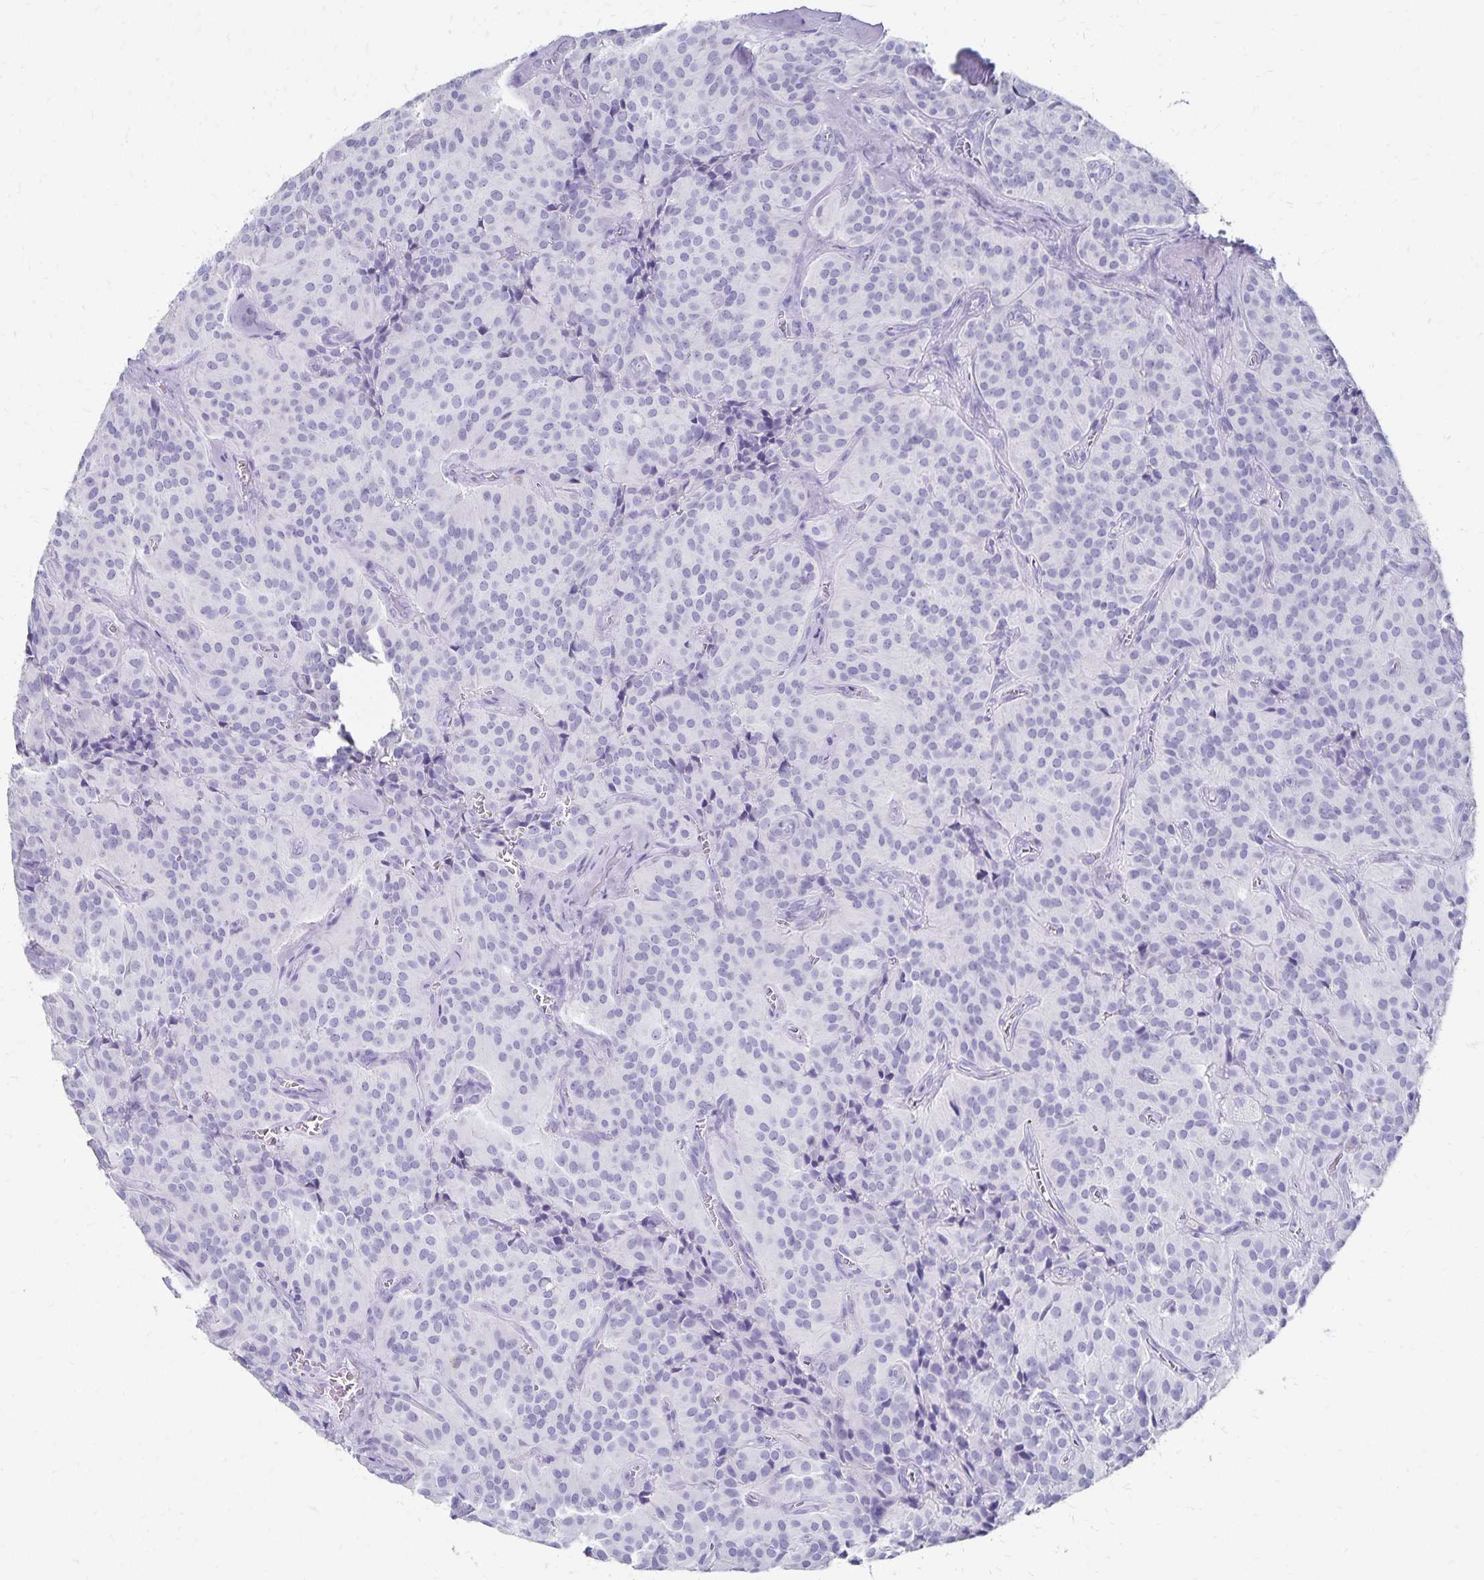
{"staining": {"intensity": "negative", "quantity": "none", "location": "none"}, "tissue": "glioma", "cell_type": "Tumor cells", "image_type": "cancer", "snomed": [{"axis": "morphology", "description": "Glioma, malignant, Low grade"}, {"axis": "topography", "description": "Brain"}], "caption": "Immunohistochemistry (IHC) image of neoplastic tissue: glioma stained with DAB shows no significant protein positivity in tumor cells.", "gene": "GIP", "patient": {"sex": "male", "age": 42}}